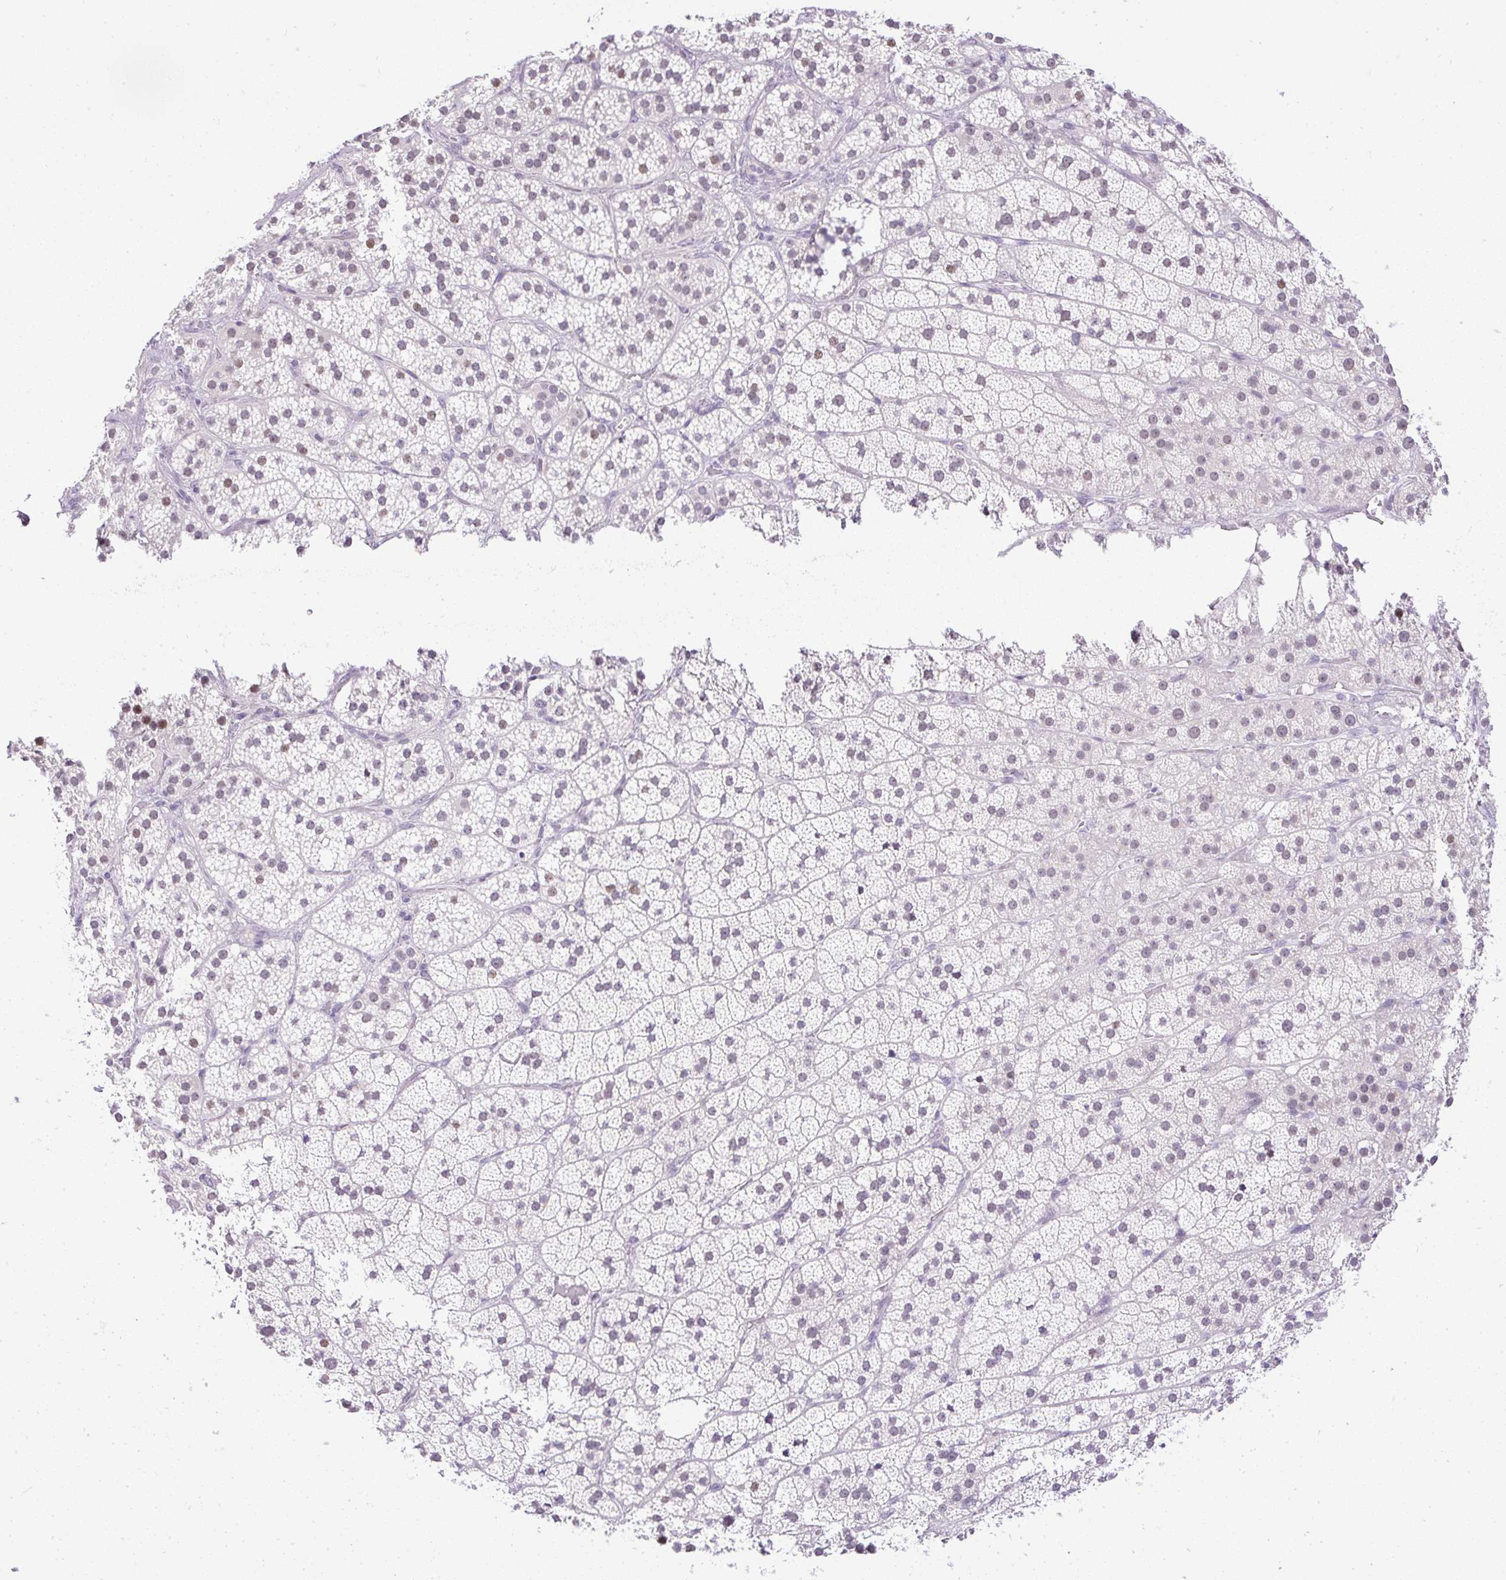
{"staining": {"intensity": "weak", "quantity": "<25%", "location": "nuclear"}, "tissue": "adrenal gland", "cell_type": "Glandular cells", "image_type": "normal", "snomed": [{"axis": "morphology", "description": "Normal tissue, NOS"}, {"axis": "topography", "description": "Adrenal gland"}], "caption": "A micrograph of human adrenal gland is negative for staining in glandular cells. The staining is performed using DAB brown chromogen with nuclei counter-stained in using hematoxylin.", "gene": "WNT10B", "patient": {"sex": "male", "age": 57}}